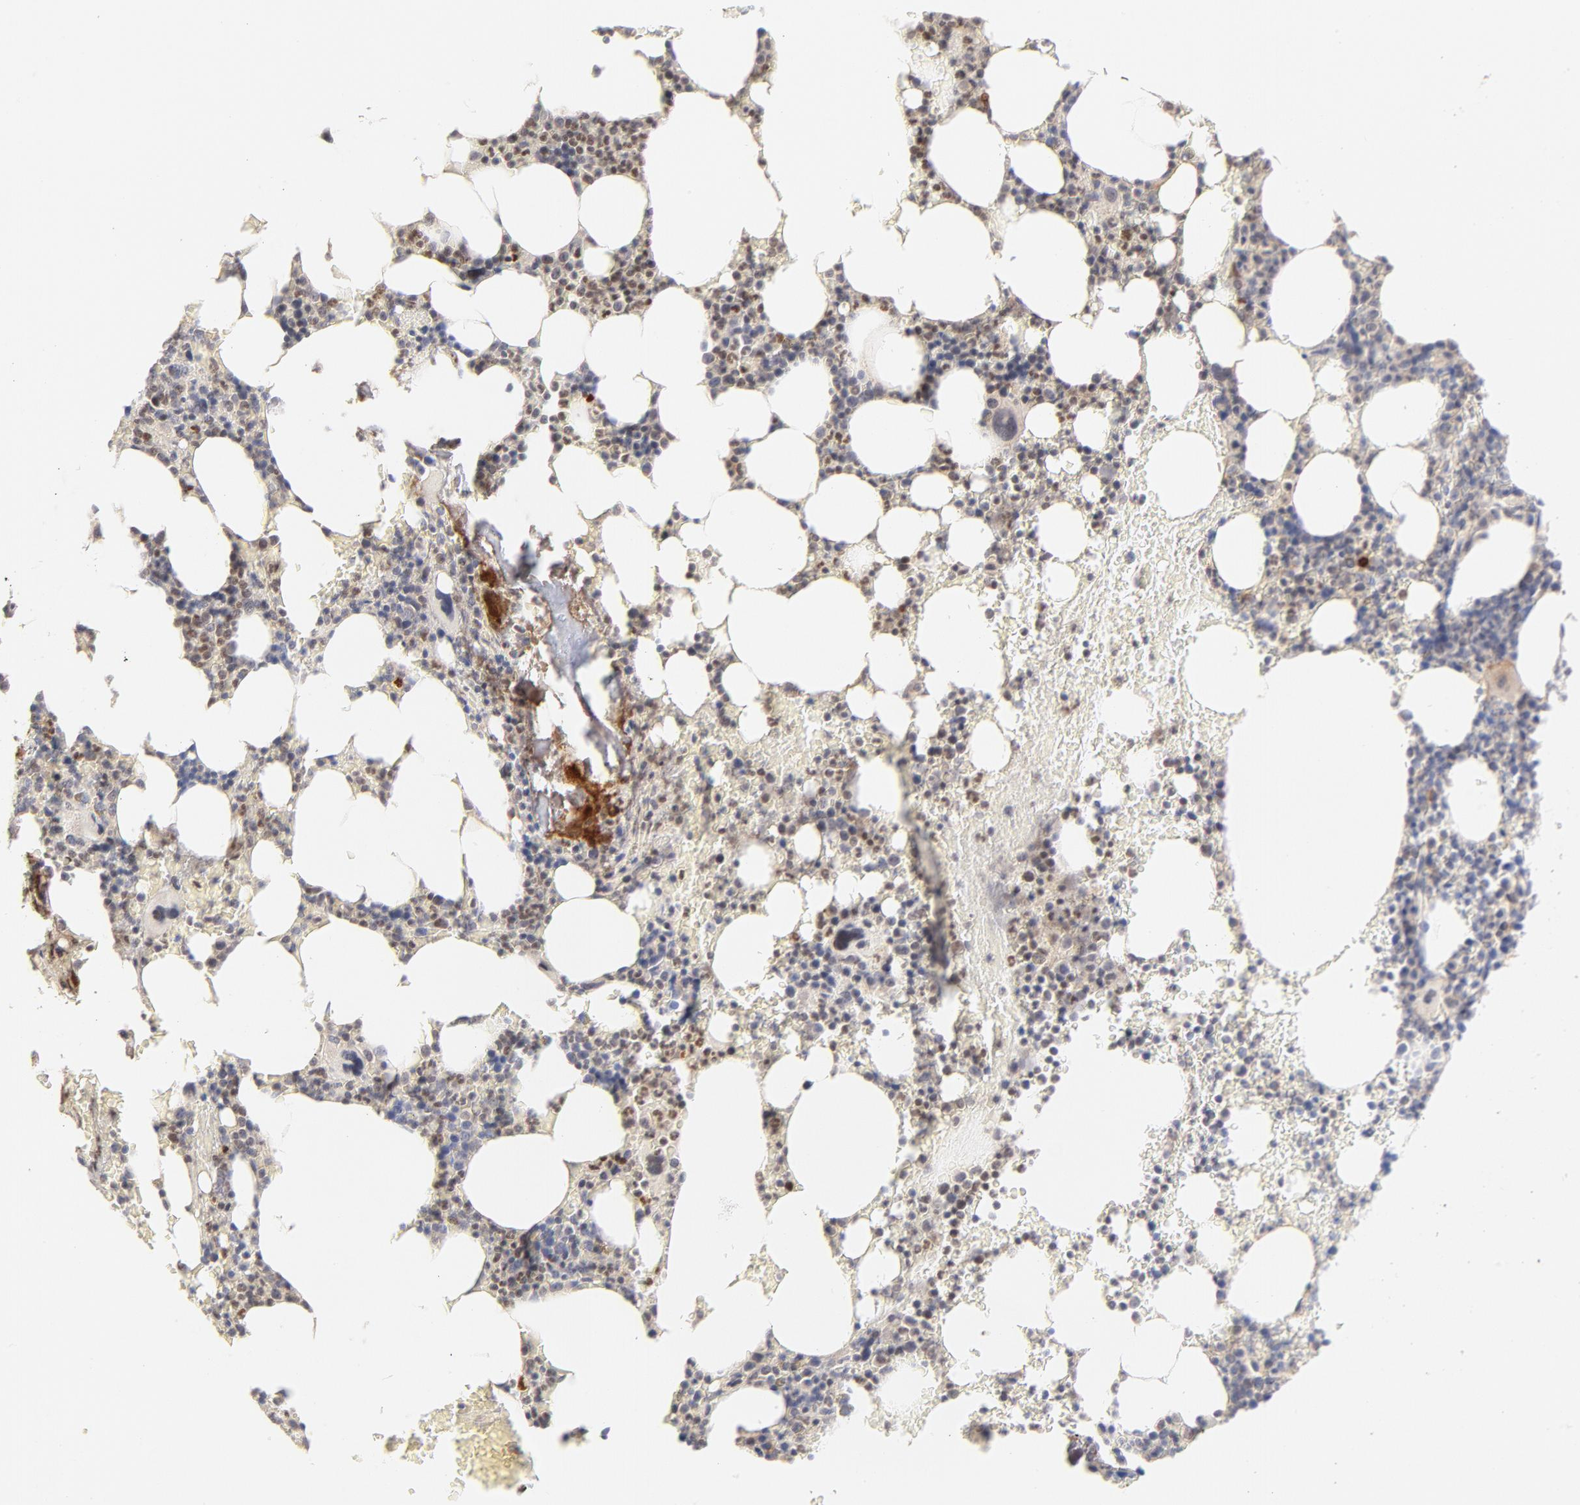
{"staining": {"intensity": "weak", "quantity": "<25%", "location": "cytoplasmic/membranous,nuclear"}, "tissue": "bone marrow", "cell_type": "Hematopoietic cells", "image_type": "normal", "snomed": [{"axis": "morphology", "description": "Normal tissue, NOS"}, {"axis": "topography", "description": "Bone marrow"}], "caption": "High magnification brightfield microscopy of unremarkable bone marrow stained with DAB (3,3'-diaminobenzidine) (brown) and counterstained with hematoxylin (blue): hematopoietic cells show no significant staining.", "gene": "MTERF2", "patient": {"sex": "female", "age": 66}}